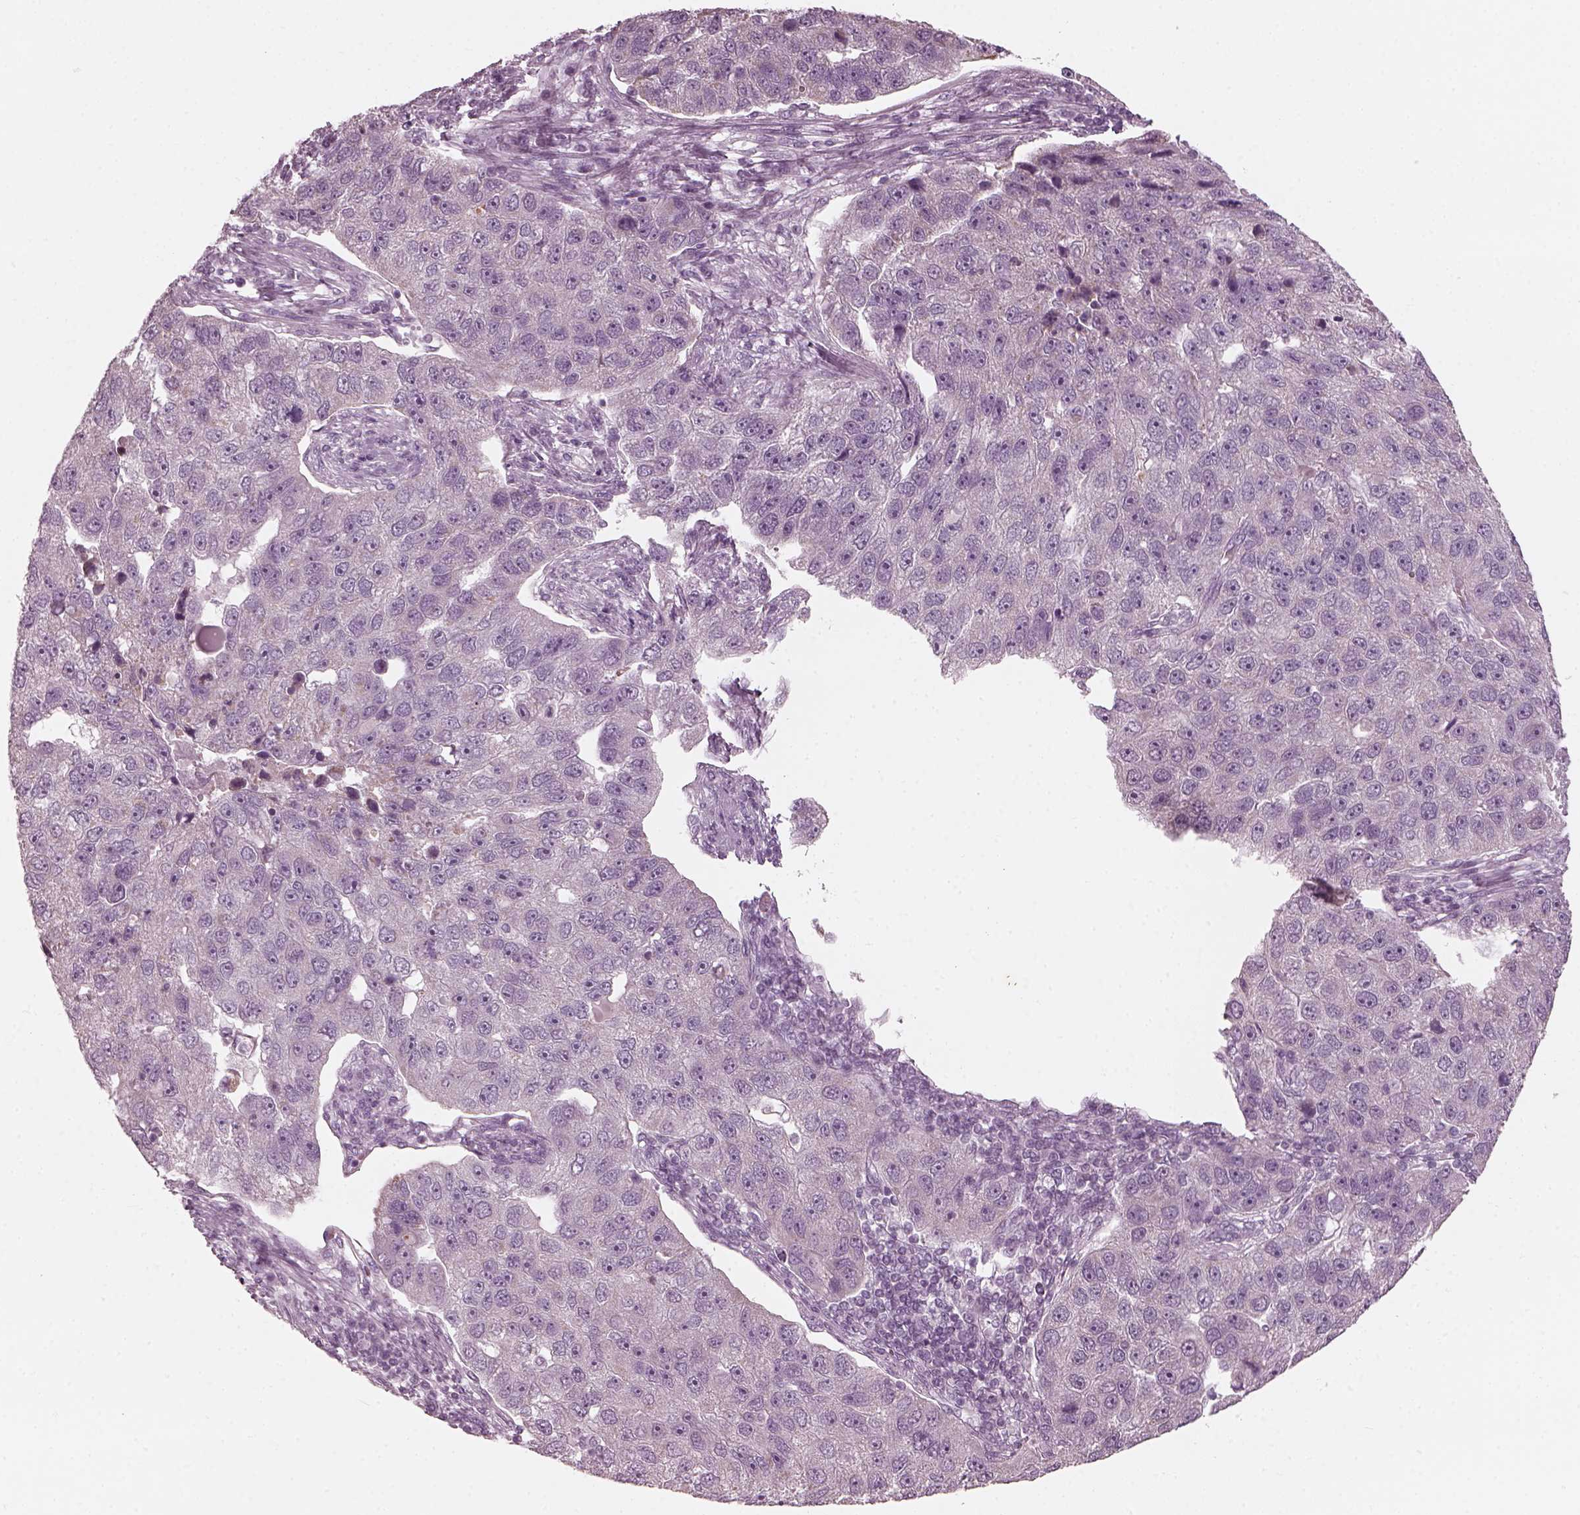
{"staining": {"intensity": "negative", "quantity": "none", "location": "none"}, "tissue": "pancreatic cancer", "cell_type": "Tumor cells", "image_type": "cancer", "snomed": [{"axis": "morphology", "description": "Adenocarcinoma, NOS"}, {"axis": "topography", "description": "Pancreas"}], "caption": "Pancreatic adenocarcinoma stained for a protein using immunohistochemistry (IHC) demonstrates no staining tumor cells.", "gene": "CNTN1", "patient": {"sex": "female", "age": 61}}